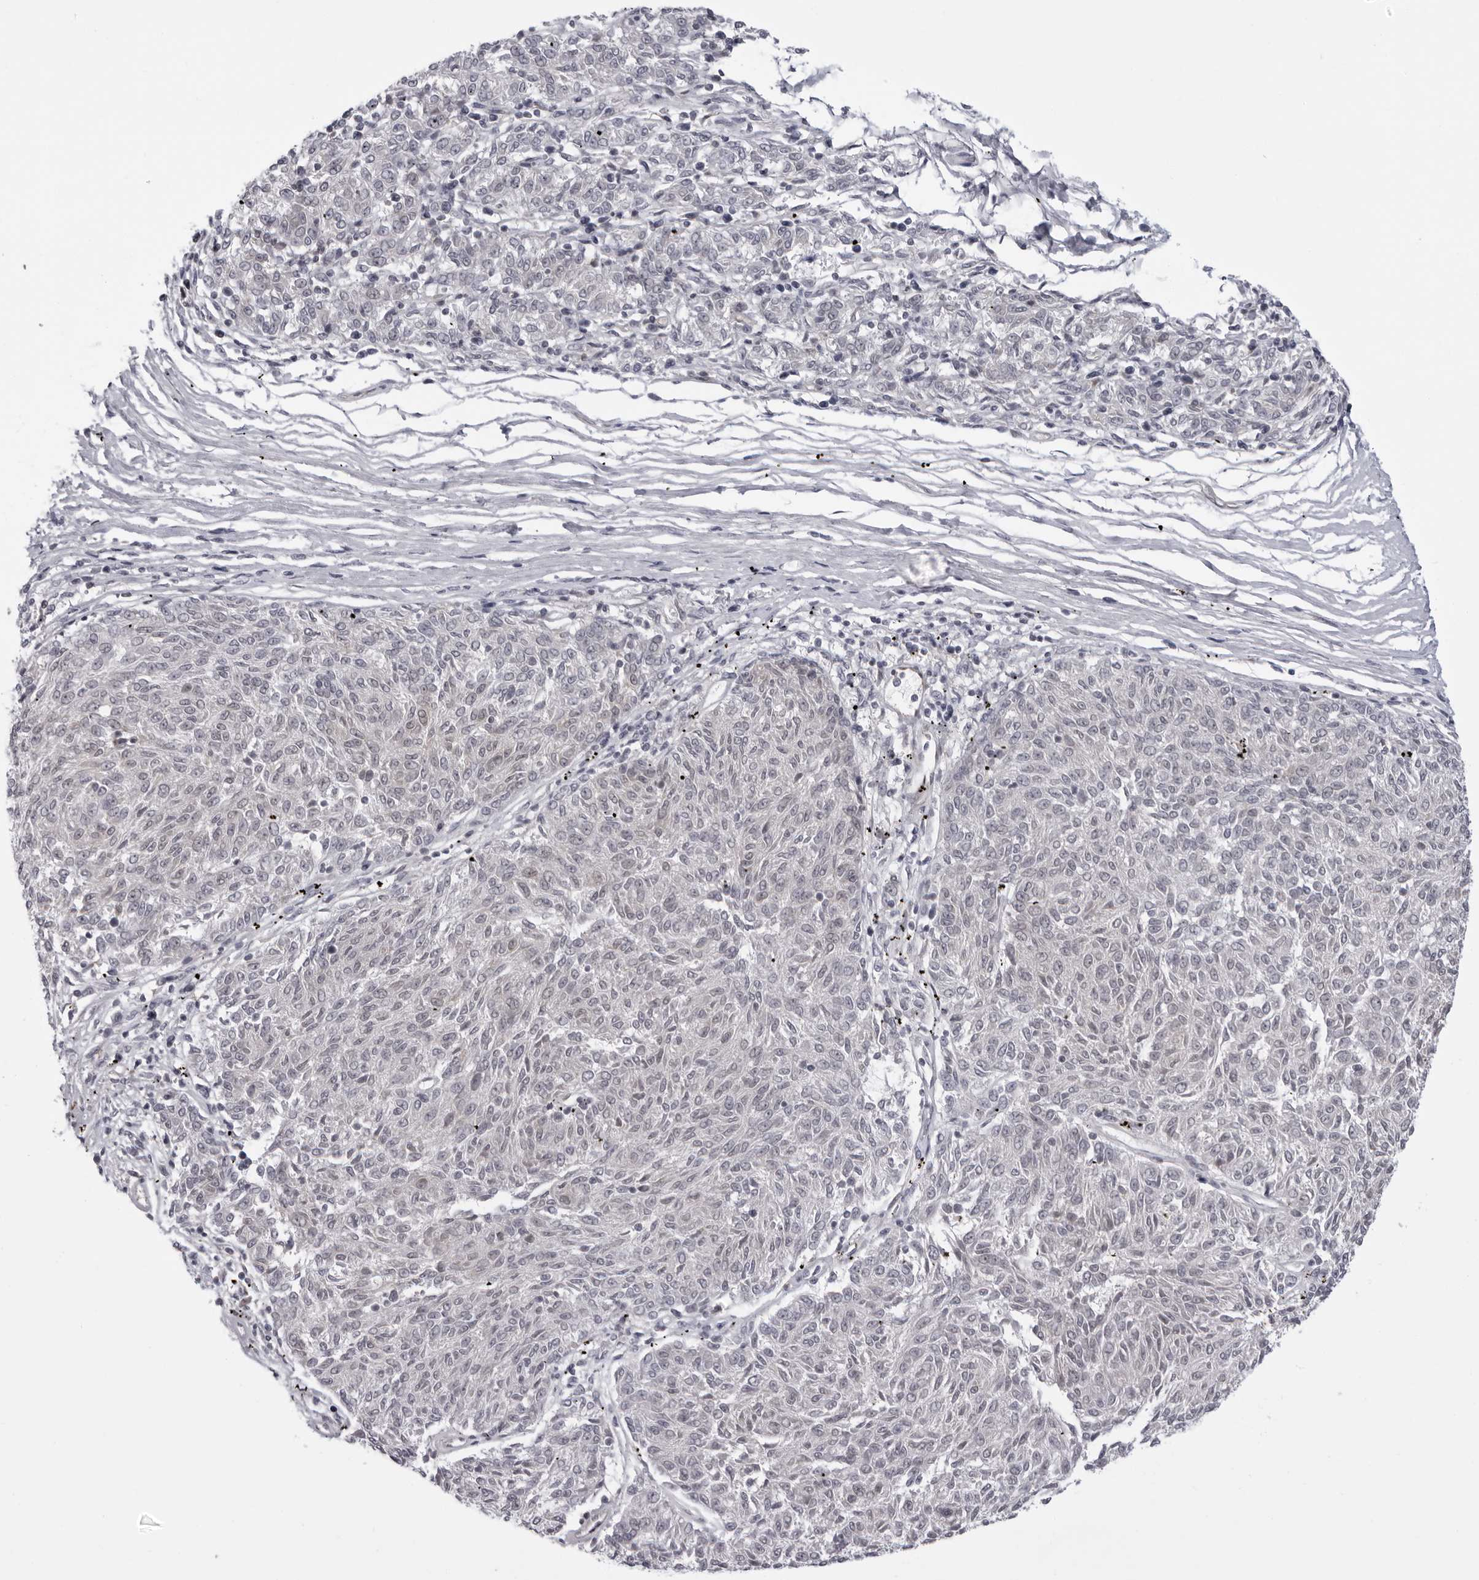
{"staining": {"intensity": "negative", "quantity": "none", "location": "none"}, "tissue": "melanoma", "cell_type": "Tumor cells", "image_type": "cancer", "snomed": [{"axis": "morphology", "description": "Malignant melanoma, NOS"}, {"axis": "topography", "description": "Skin"}], "caption": "Immunohistochemistry of human melanoma displays no expression in tumor cells.", "gene": "MAPK12", "patient": {"sex": "female", "age": 72}}